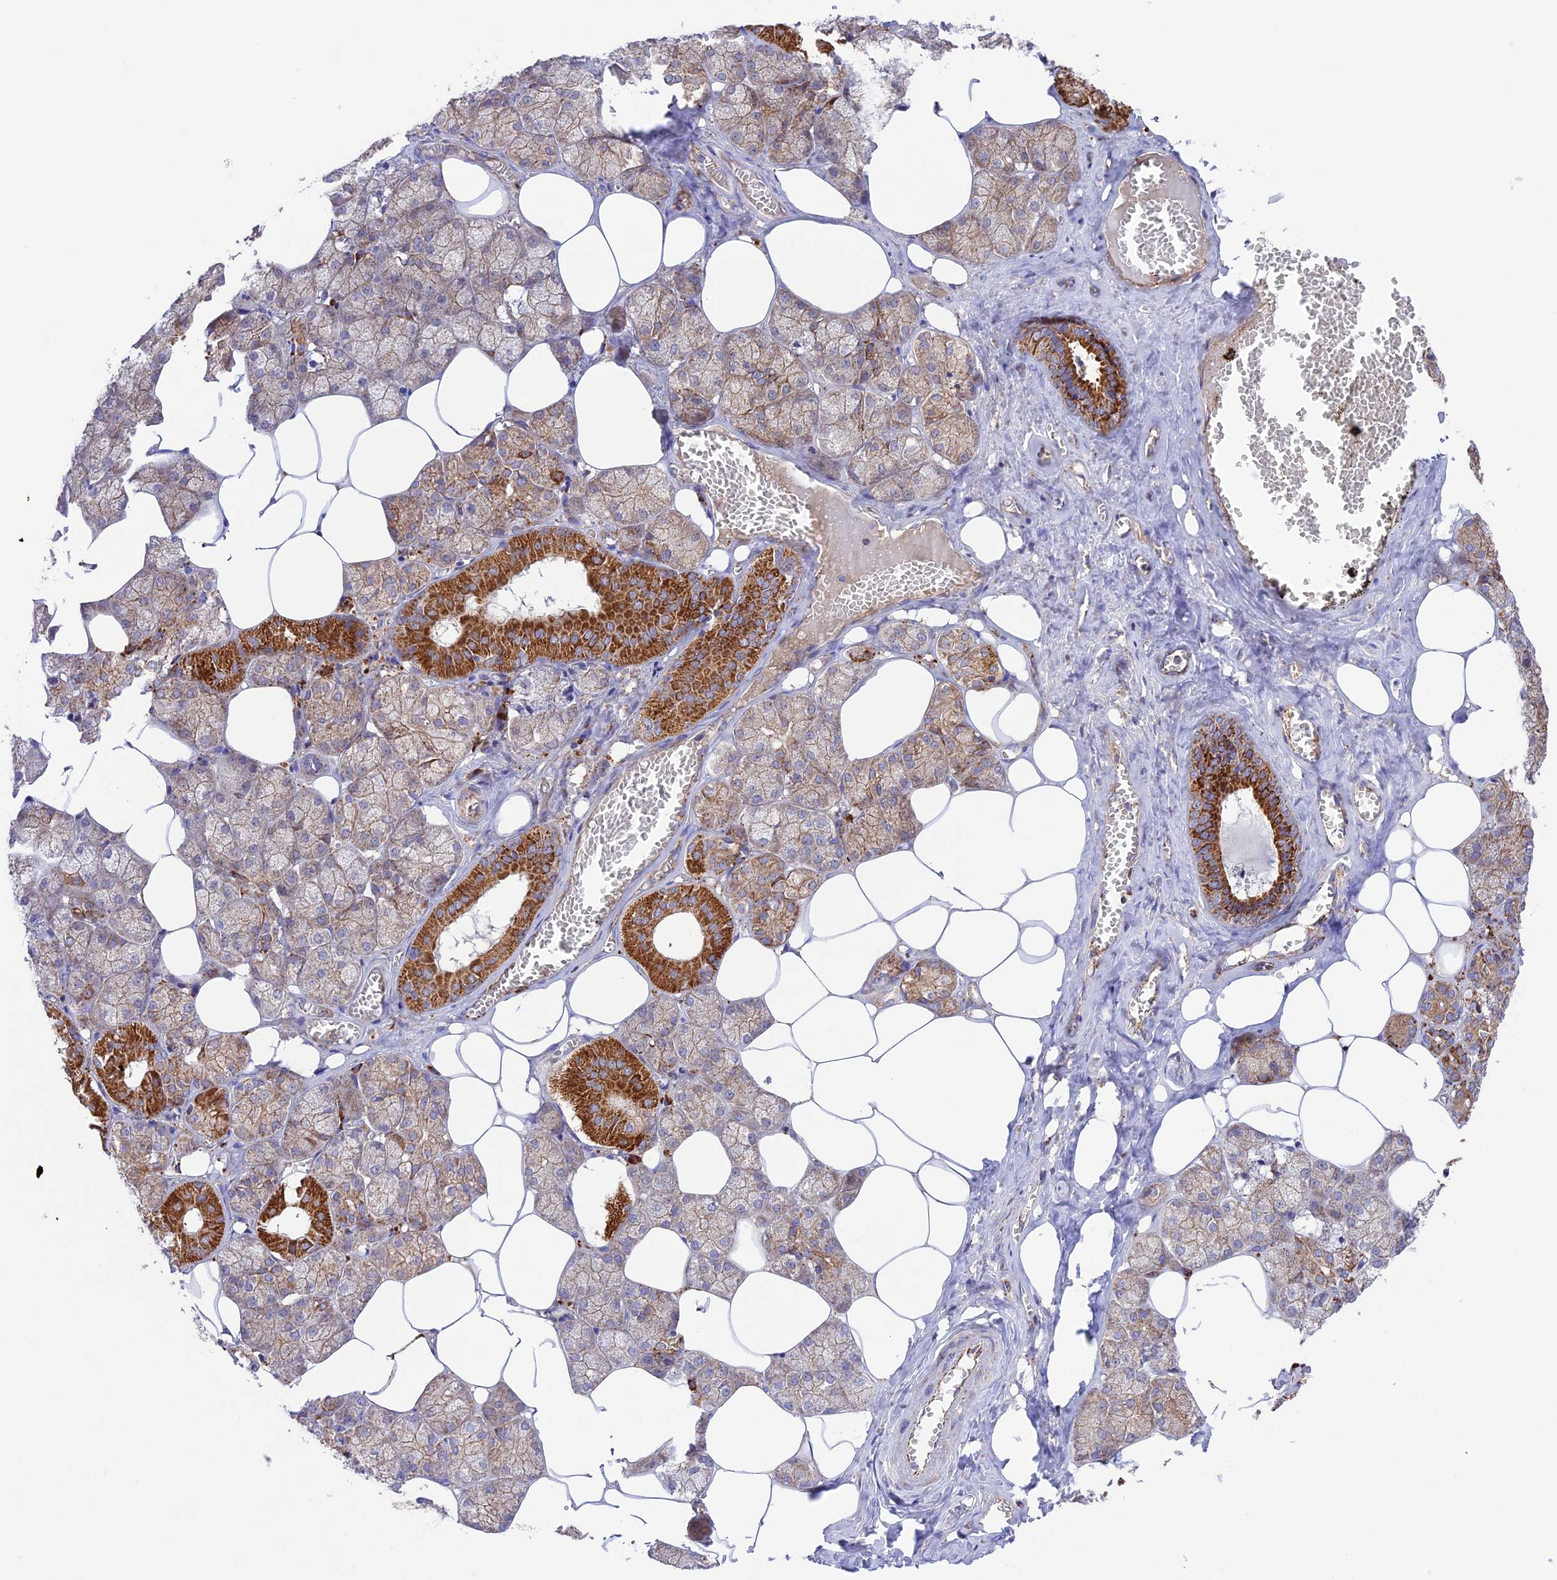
{"staining": {"intensity": "strong", "quantity": "25%-75%", "location": "cytoplasmic/membranous"}, "tissue": "salivary gland", "cell_type": "Glandular cells", "image_type": "normal", "snomed": [{"axis": "morphology", "description": "Normal tissue, NOS"}, {"axis": "topography", "description": "Salivary gland"}], "caption": "An image showing strong cytoplasmic/membranous positivity in about 25%-75% of glandular cells in unremarkable salivary gland, as visualized by brown immunohistochemical staining.", "gene": "UAP1L1", "patient": {"sex": "male", "age": 62}}